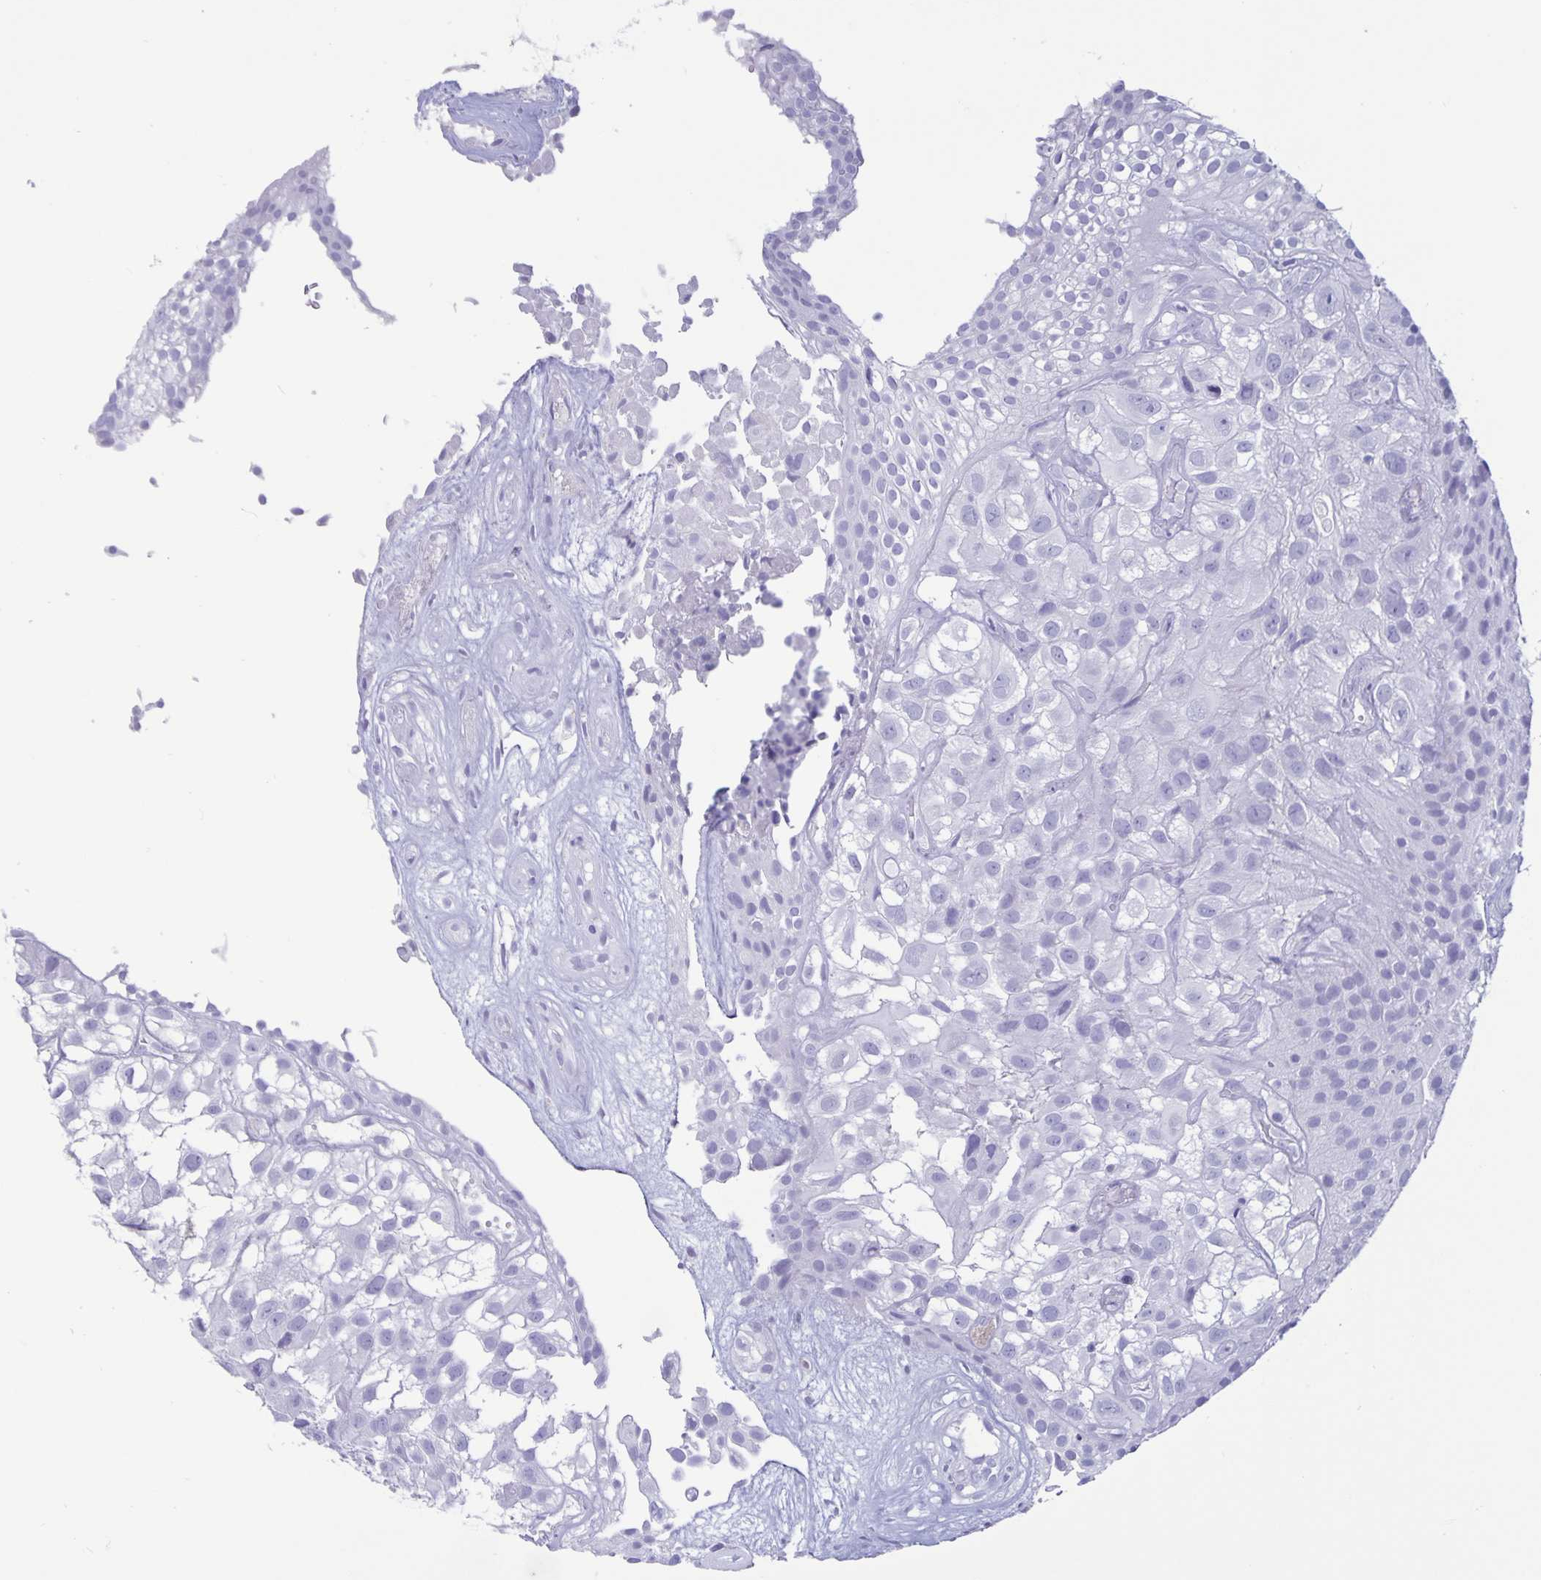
{"staining": {"intensity": "negative", "quantity": "none", "location": "none"}, "tissue": "urothelial cancer", "cell_type": "Tumor cells", "image_type": "cancer", "snomed": [{"axis": "morphology", "description": "Urothelial carcinoma, High grade"}, {"axis": "topography", "description": "Urinary bladder"}], "caption": "Image shows no protein expression in tumor cells of urothelial cancer tissue.", "gene": "BPIFA3", "patient": {"sex": "male", "age": 56}}